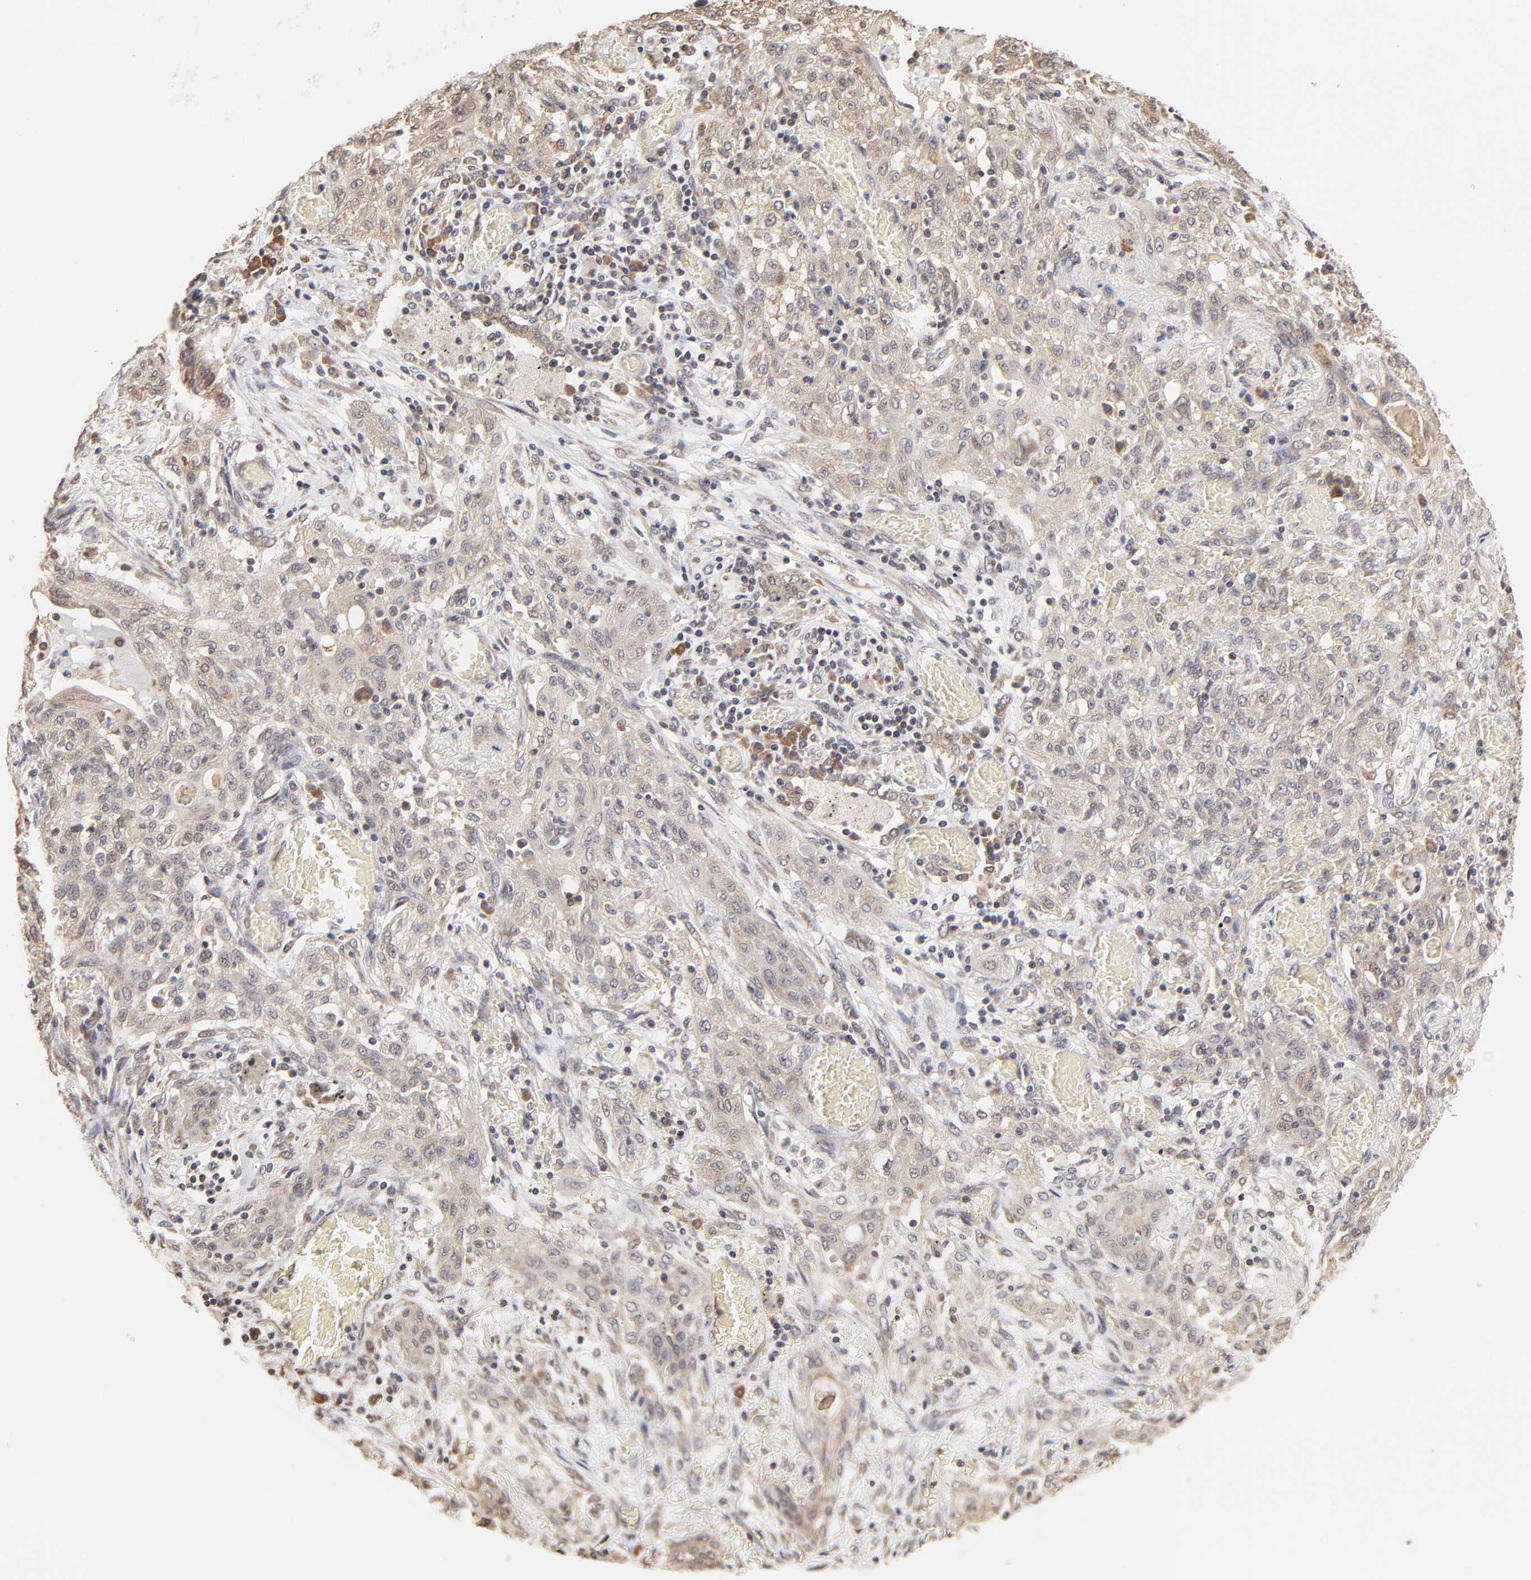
{"staining": {"intensity": "weak", "quantity": ">75%", "location": "cytoplasmic/membranous"}, "tissue": "lung cancer", "cell_type": "Tumor cells", "image_type": "cancer", "snomed": [{"axis": "morphology", "description": "Squamous cell carcinoma, NOS"}, {"axis": "topography", "description": "Lung"}], "caption": "High-power microscopy captured an IHC micrograph of lung cancer, revealing weak cytoplasmic/membranous expression in about >75% of tumor cells.", "gene": "BRPF1", "patient": {"sex": "female", "age": 47}}